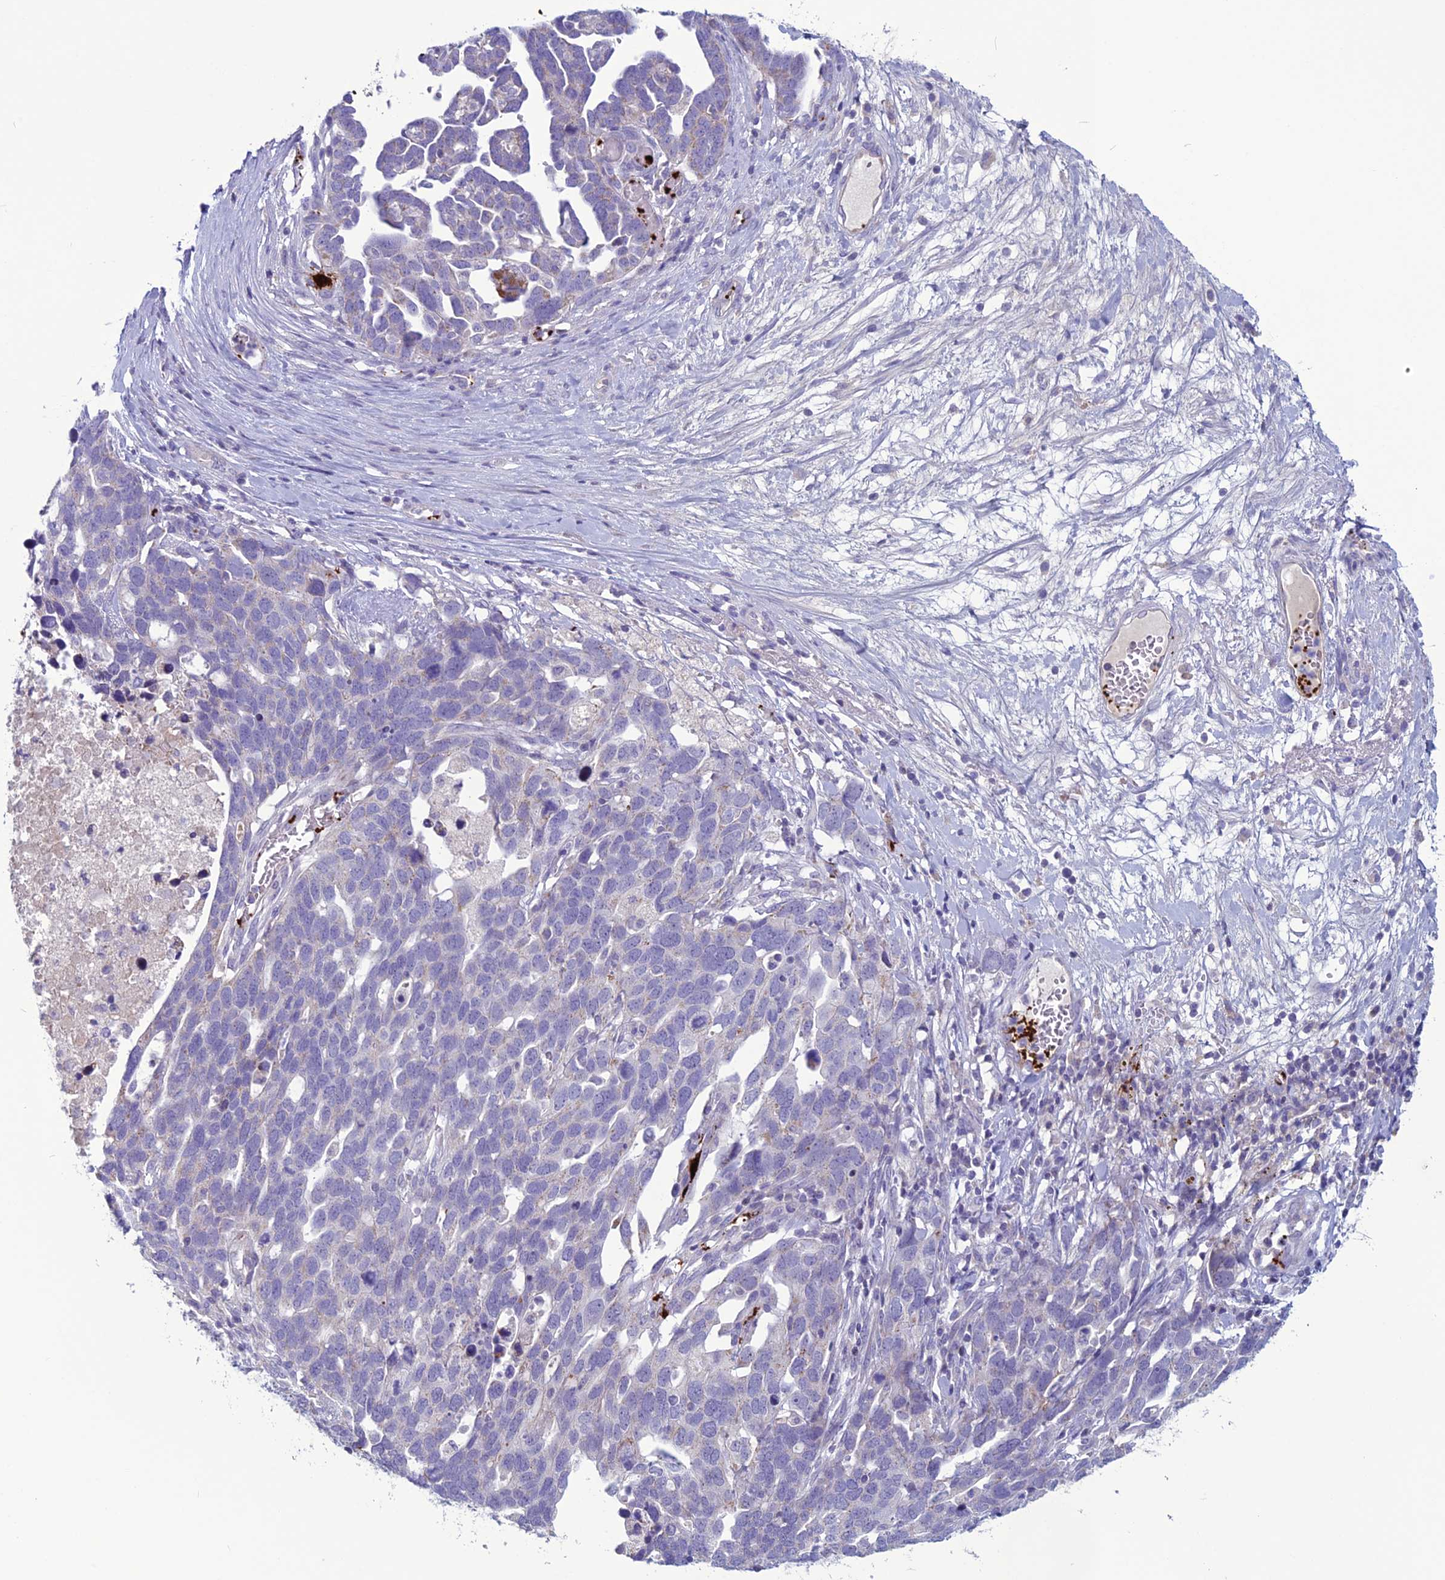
{"staining": {"intensity": "negative", "quantity": "none", "location": "none"}, "tissue": "ovarian cancer", "cell_type": "Tumor cells", "image_type": "cancer", "snomed": [{"axis": "morphology", "description": "Cystadenocarcinoma, serous, NOS"}, {"axis": "topography", "description": "Ovary"}], "caption": "Histopathology image shows no protein staining in tumor cells of ovarian serous cystadenocarcinoma tissue.", "gene": "C21orf140", "patient": {"sex": "female", "age": 54}}